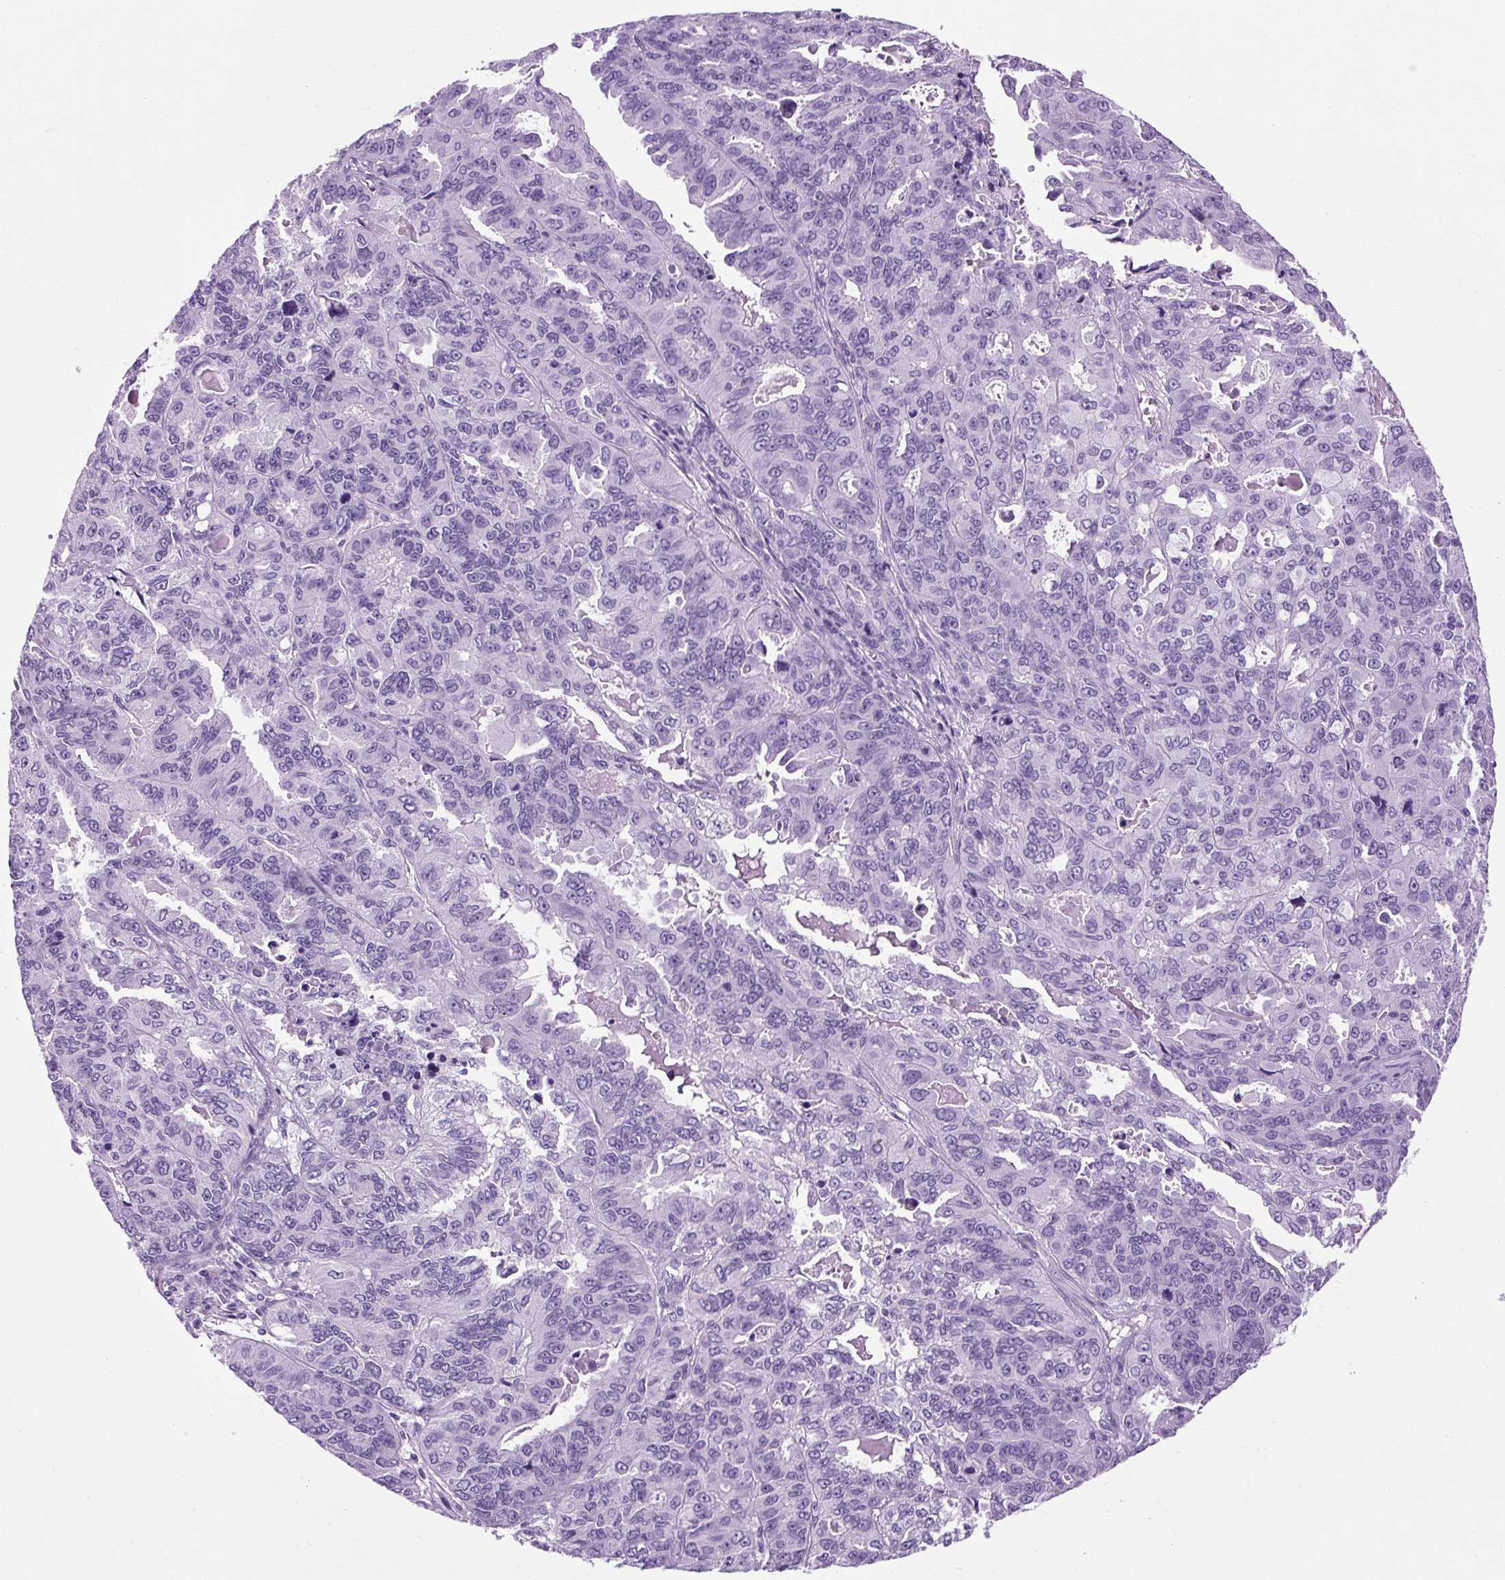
{"staining": {"intensity": "negative", "quantity": "none", "location": "none"}, "tissue": "endometrial cancer", "cell_type": "Tumor cells", "image_type": "cancer", "snomed": [{"axis": "morphology", "description": "Adenocarcinoma, NOS"}, {"axis": "topography", "description": "Uterus"}], "caption": "An immunohistochemistry histopathology image of endometrial adenocarcinoma is shown. There is no staining in tumor cells of endometrial adenocarcinoma.", "gene": "B3GNT4", "patient": {"sex": "female", "age": 79}}